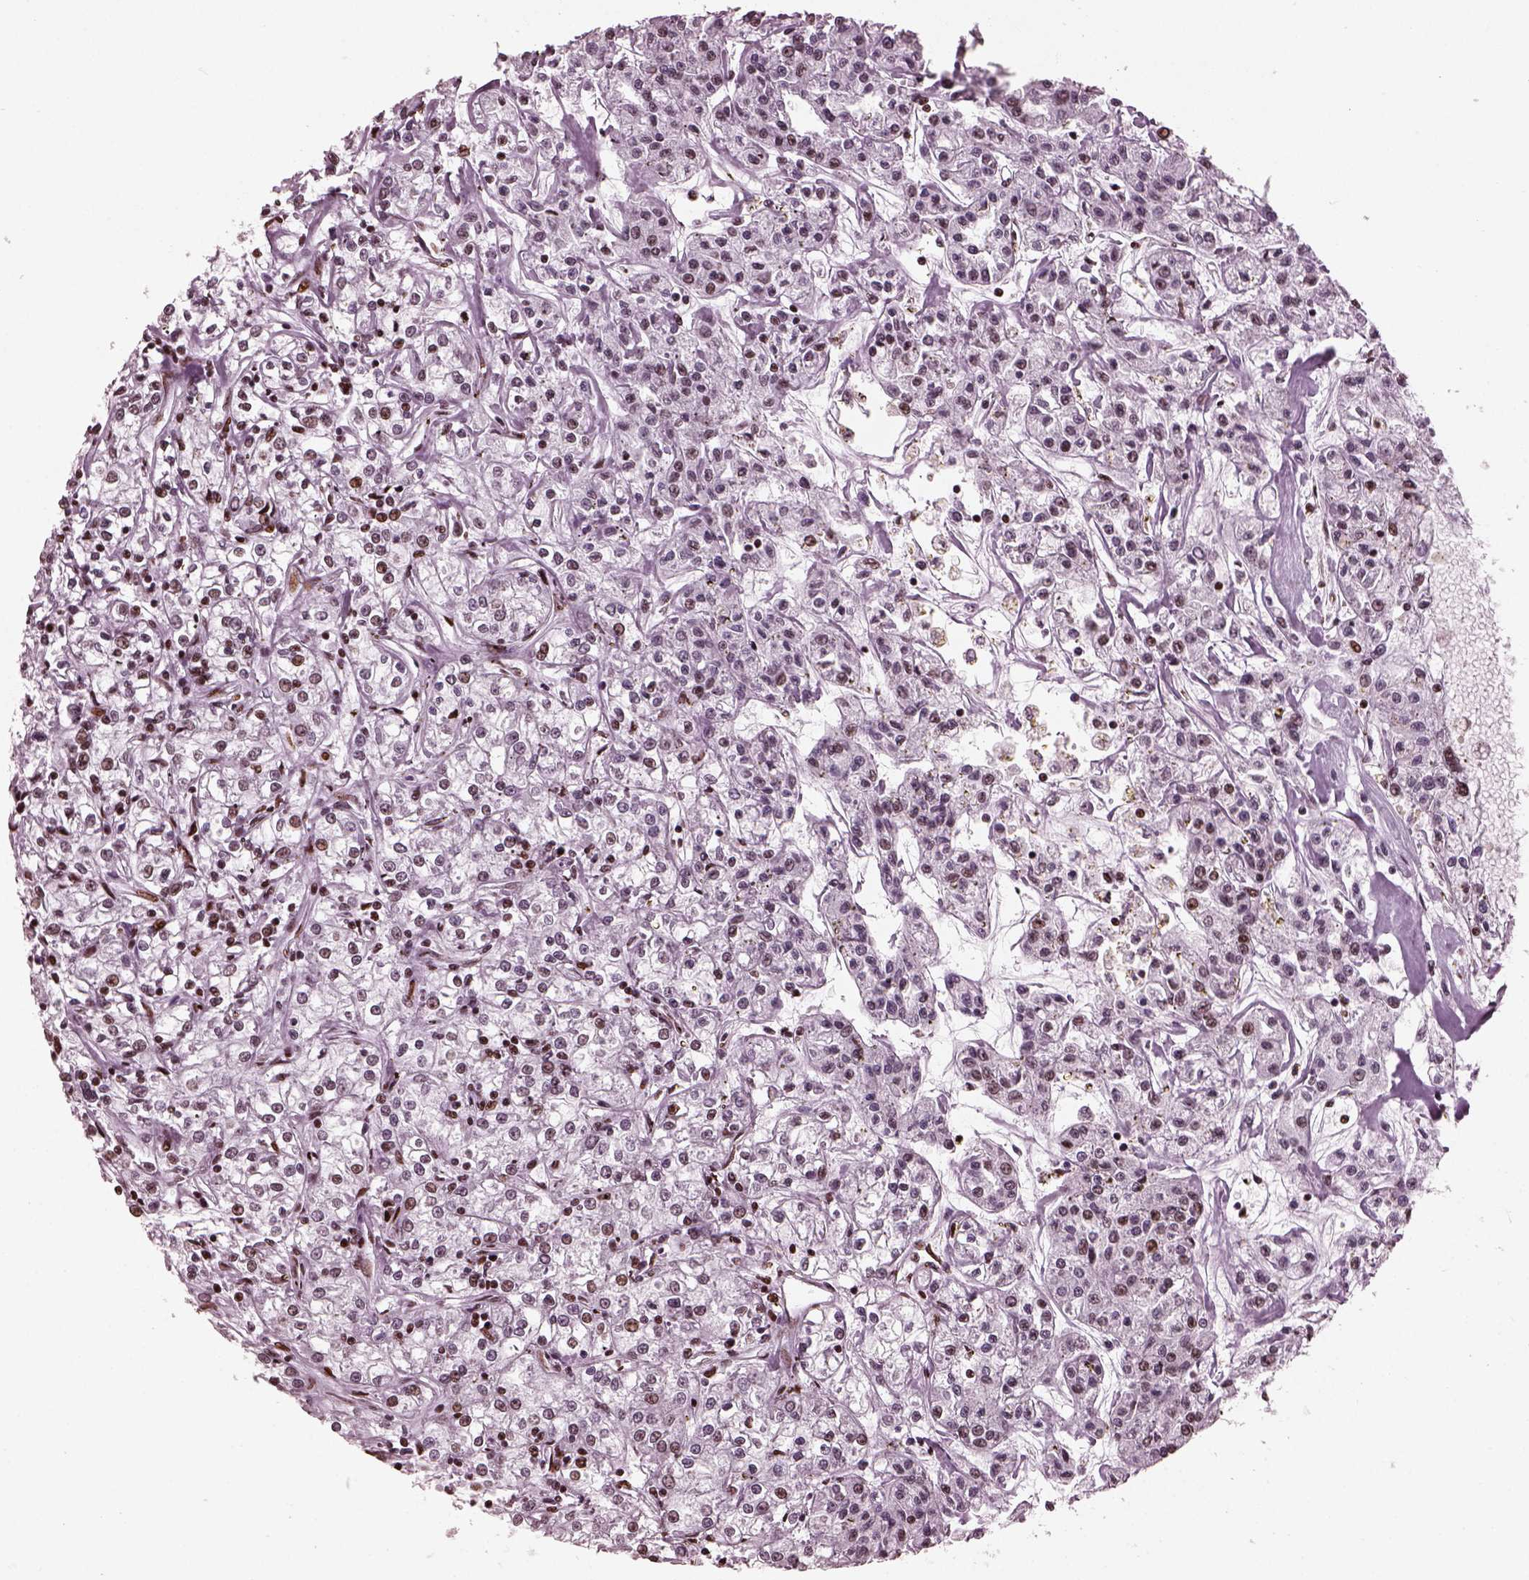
{"staining": {"intensity": "moderate", "quantity": "<25%", "location": "nuclear"}, "tissue": "renal cancer", "cell_type": "Tumor cells", "image_type": "cancer", "snomed": [{"axis": "morphology", "description": "Adenocarcinoma, NOS"}, {"axis": "topography", "description": "Kidney"}], "caption": "Adenocarcinoma (renal) tissue displays moderate nuclear staining in approximately <25% of tumor cells, visualized by immunohistochemistry. The staining was performed using DAB to visualize the protein expression in brown, while the nuclei were stained in blue with hematoxylin (Magnification: 20x).", "gene": "CBFA2T3", "patient": {"sex": "female", "age": 59}}